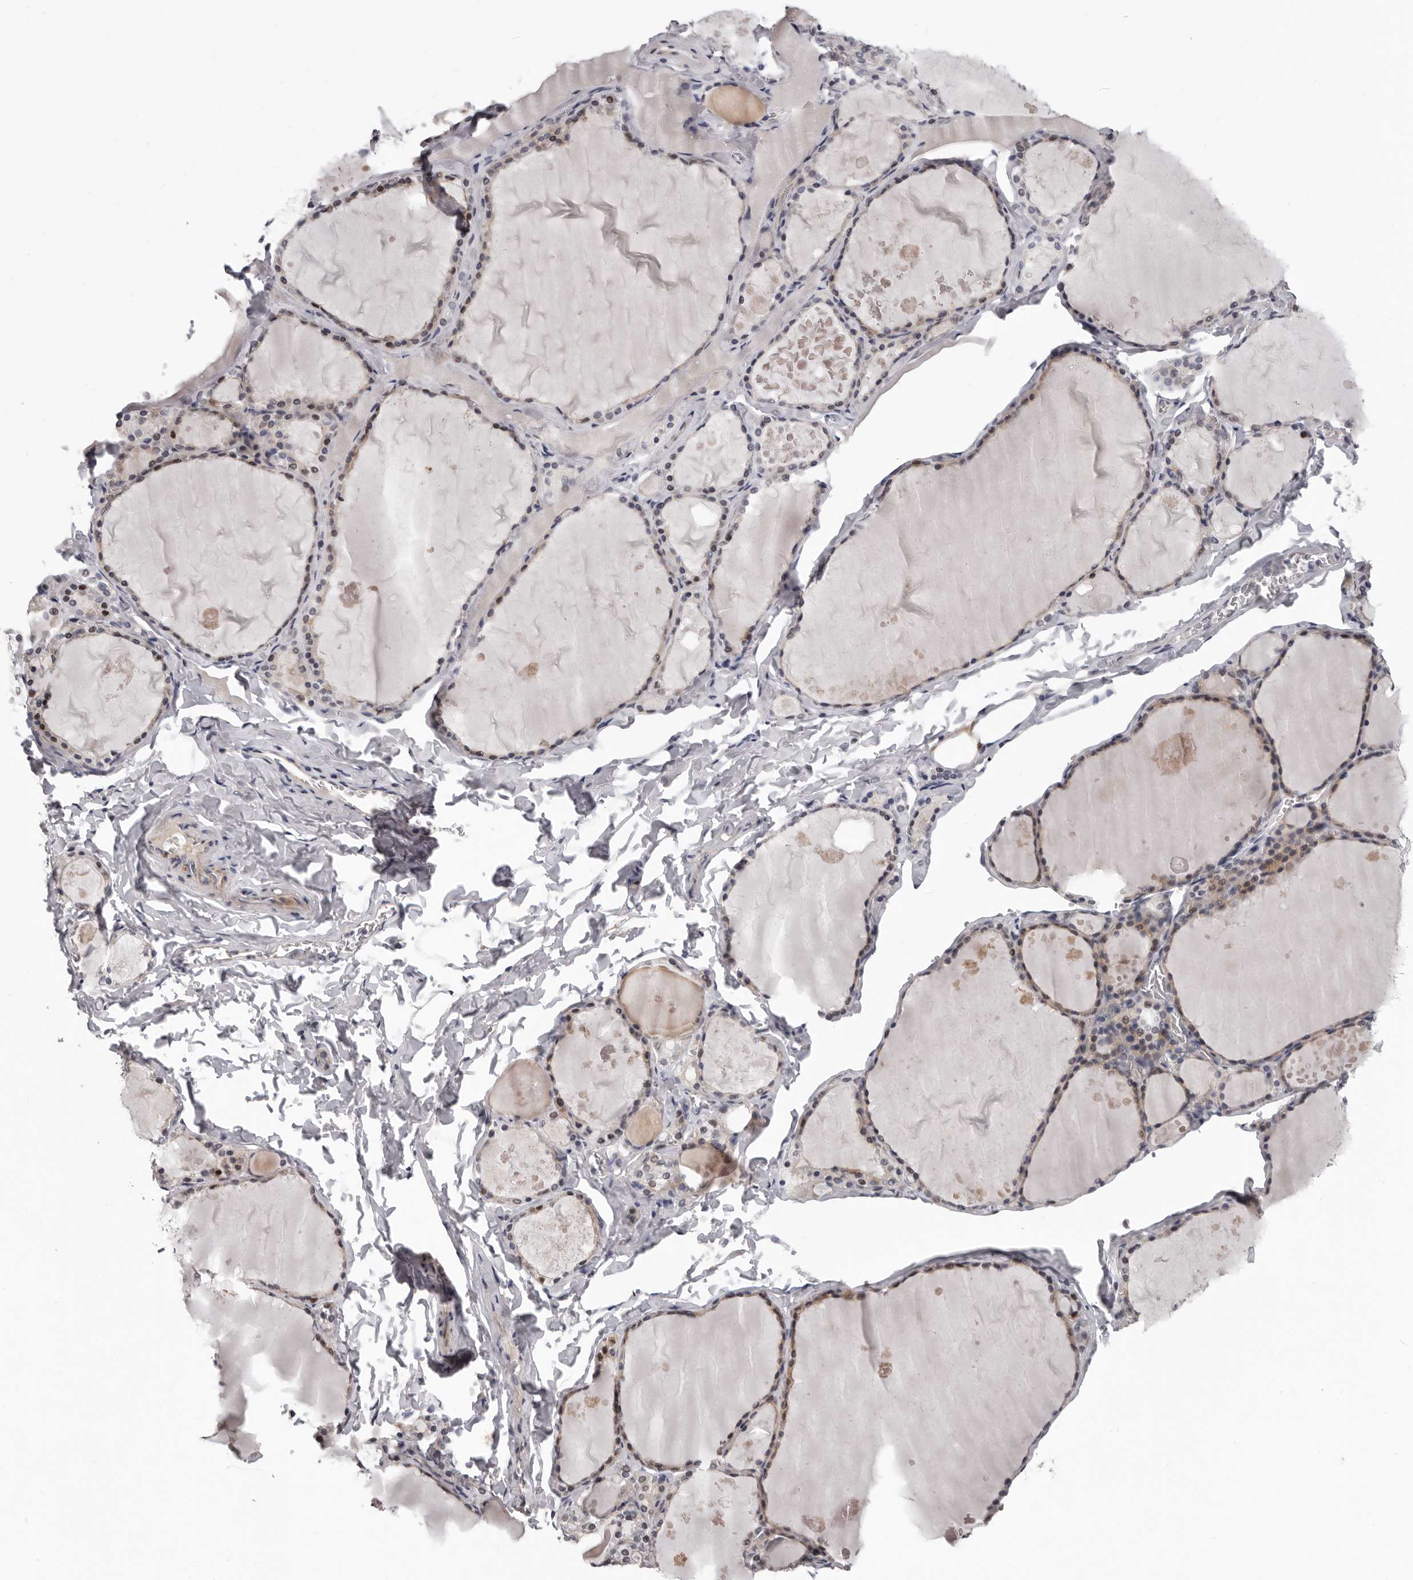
{"staining": {"intensity": "weak", "quantity": "25%-75%", "location": "cytoplasmic/membranous,nuclear"}, "tissue": "thyroid gland", "cell_type": "Glandular cells", "image_type": "normal", "snomed": [{"axis": "morphology", "description": "Normal tissue, NOS"}, {"axis": "topography", "description": "Thyroid gland"}], "caption": "Immunohistochemical staining of benign human thyroid gland shows 25%-75% levels of weak cytoplasmic/membranous,nuclear protein expression in approximately 25%-75% of glandular cells.", "gene": "RNF217", "patient": {"sex": "male", "age": 56}}